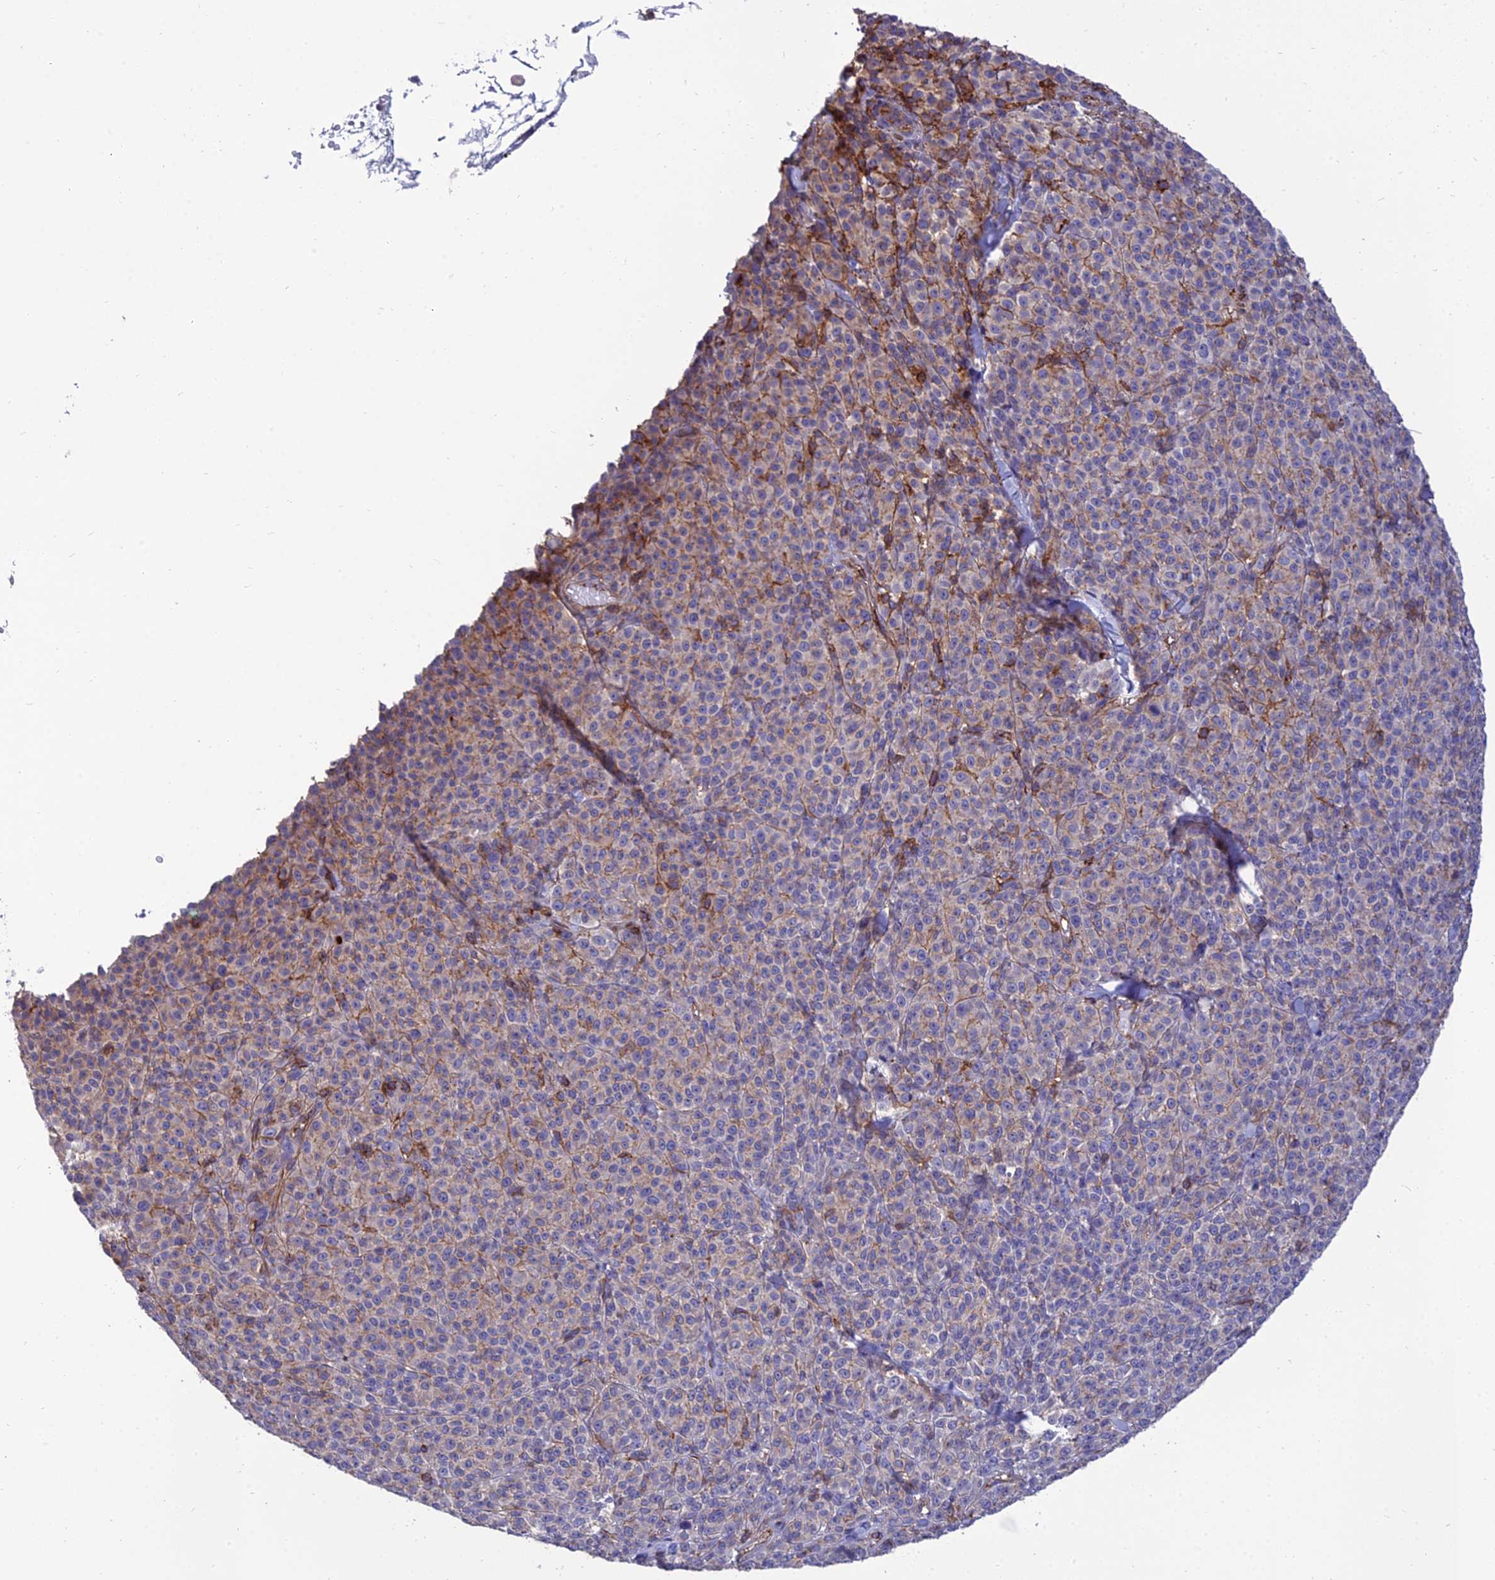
{"staining": {"intensity": "moderate", "quantity": "<25%", "location": "cytoplasmic/membranous"}, "tissue": "melanoma", "cell_type": "Tumor cells", "image_type": "cancer", "snomed": [{"axis": "morphology", "description": "Normal tissue, NOS"}, {"axis": "morphology", "description": "Malignant melanoma, NOS"}, {"axis": "topography", "description": "Skin"}], "caption": "This is an image of immunohistochemistry (IHC) staining of malignant melanoma, which shows moderate staining in the cytoplasmic/membranous of tumor cells.", "gene": "PPP1R18", "patient": {"sex": "female", "age": 34}}